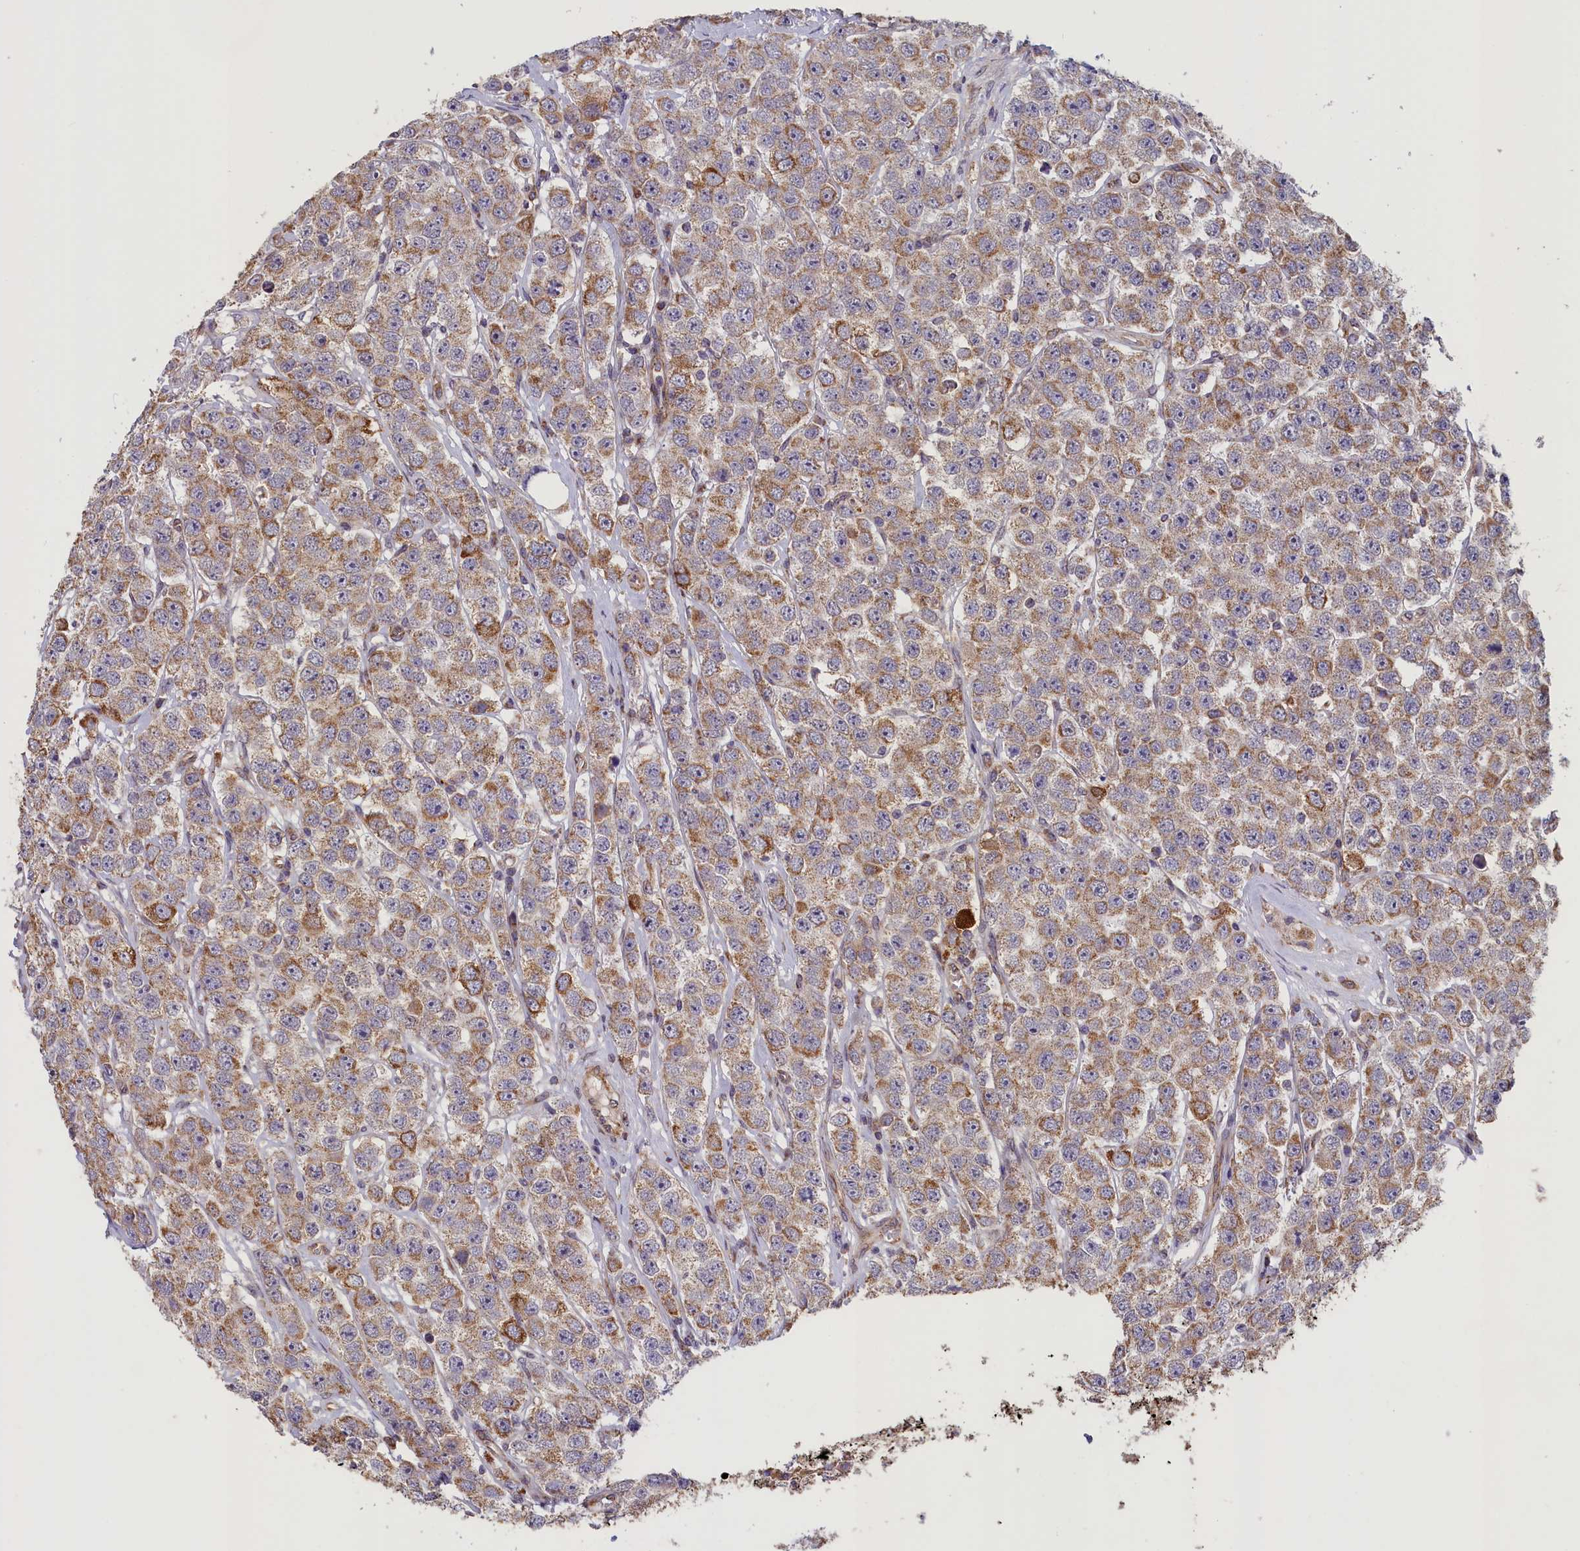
{"staining": {"intensity": "moderate", "quantity": ">75%", "location": "cytoplasmic/membranous"}, "tissue": "testis cancer", "cell_type": "Tumor cells", "image_type": "cancer", "snomed": [{"axis": "morphology", "description": "Seminoma, NOS"}, {"axis": "topography", "description": "Testis"}], "caption": "Immunohistochemistry (IHC) histopathology image of testis cancer stained for a protein (brown), which displays medium levels of moderate cytoplasmic/membranous expression in approximately >75% of tumor cells.", "gene": "ACAD8", "patient": {"sex": "male", "age": 28}}